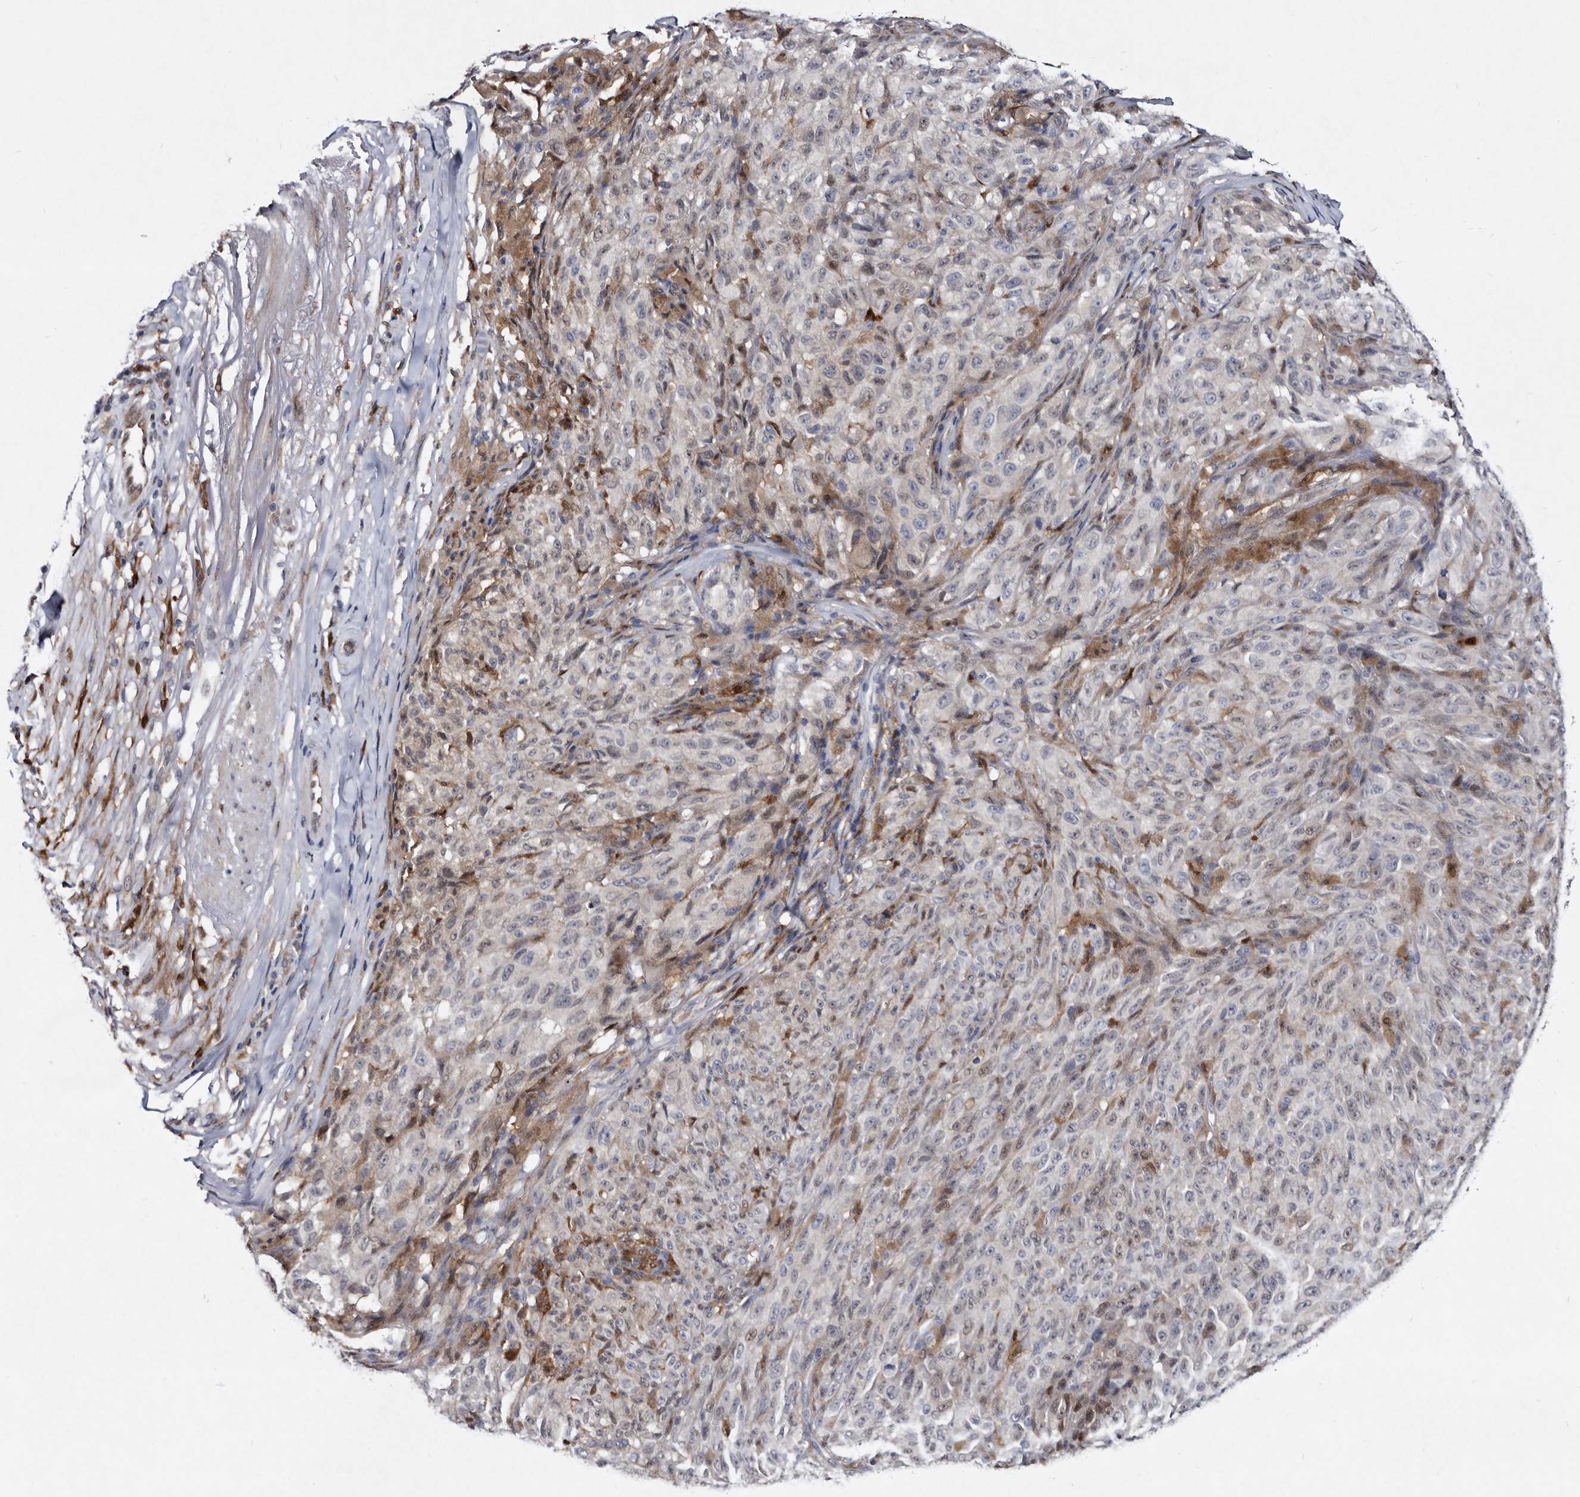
{"staining": {"intensity": "negative", "quantity": "none", "location": "none"}, "tissue": "melanoma", "cell_type": "Tumor cells", "image_type": "cancer", "snomed": [{"axis": "morphology", "description": "Malignant melanoma, NOS"}, {"axis": "topography", "description": "Skin"}], "caption": "This is an immunohistochemistry histopathology image of malignant melanoma. There is no staining in tumor cells.", "gene": "SERPINB8", "patient": {"sex": "female", "age": 82}}